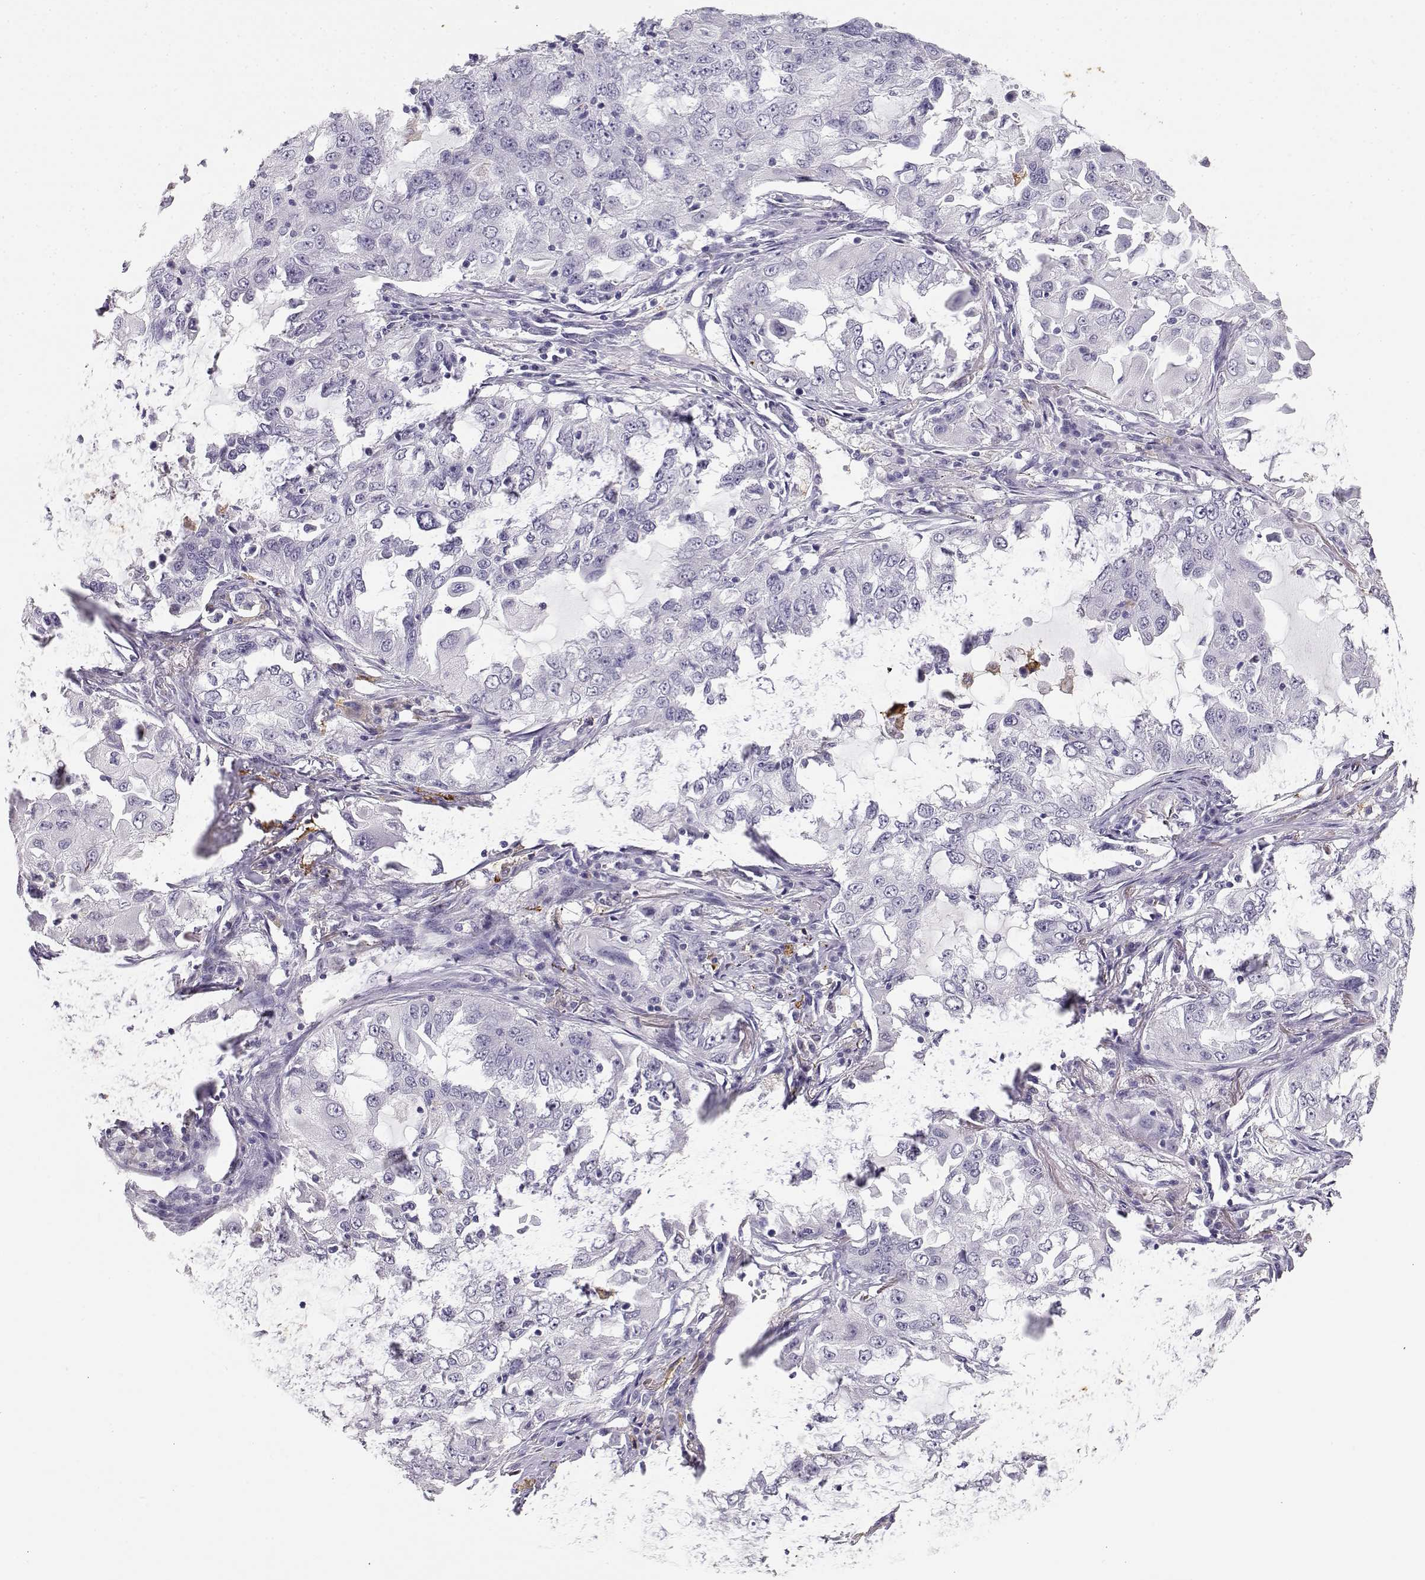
{"staining": {"intensity": "negative", "quantity": "none", "location": "none"}, "tissue": "lung cancer", "cell_type": "Tumor cells", "image_type": "cancer", "snomed": [{"axis": "morphology", "description": "Adenocarcinoma, NOS"}, {"axis": "topography", "description": "Lung"}], "caption": "Immunohistochemical staining of human lung adenocarcinoma shows no significant expression in tumor cells.", "gene": "NUTM1", "patient": {"sex": "female", "age": 61}}